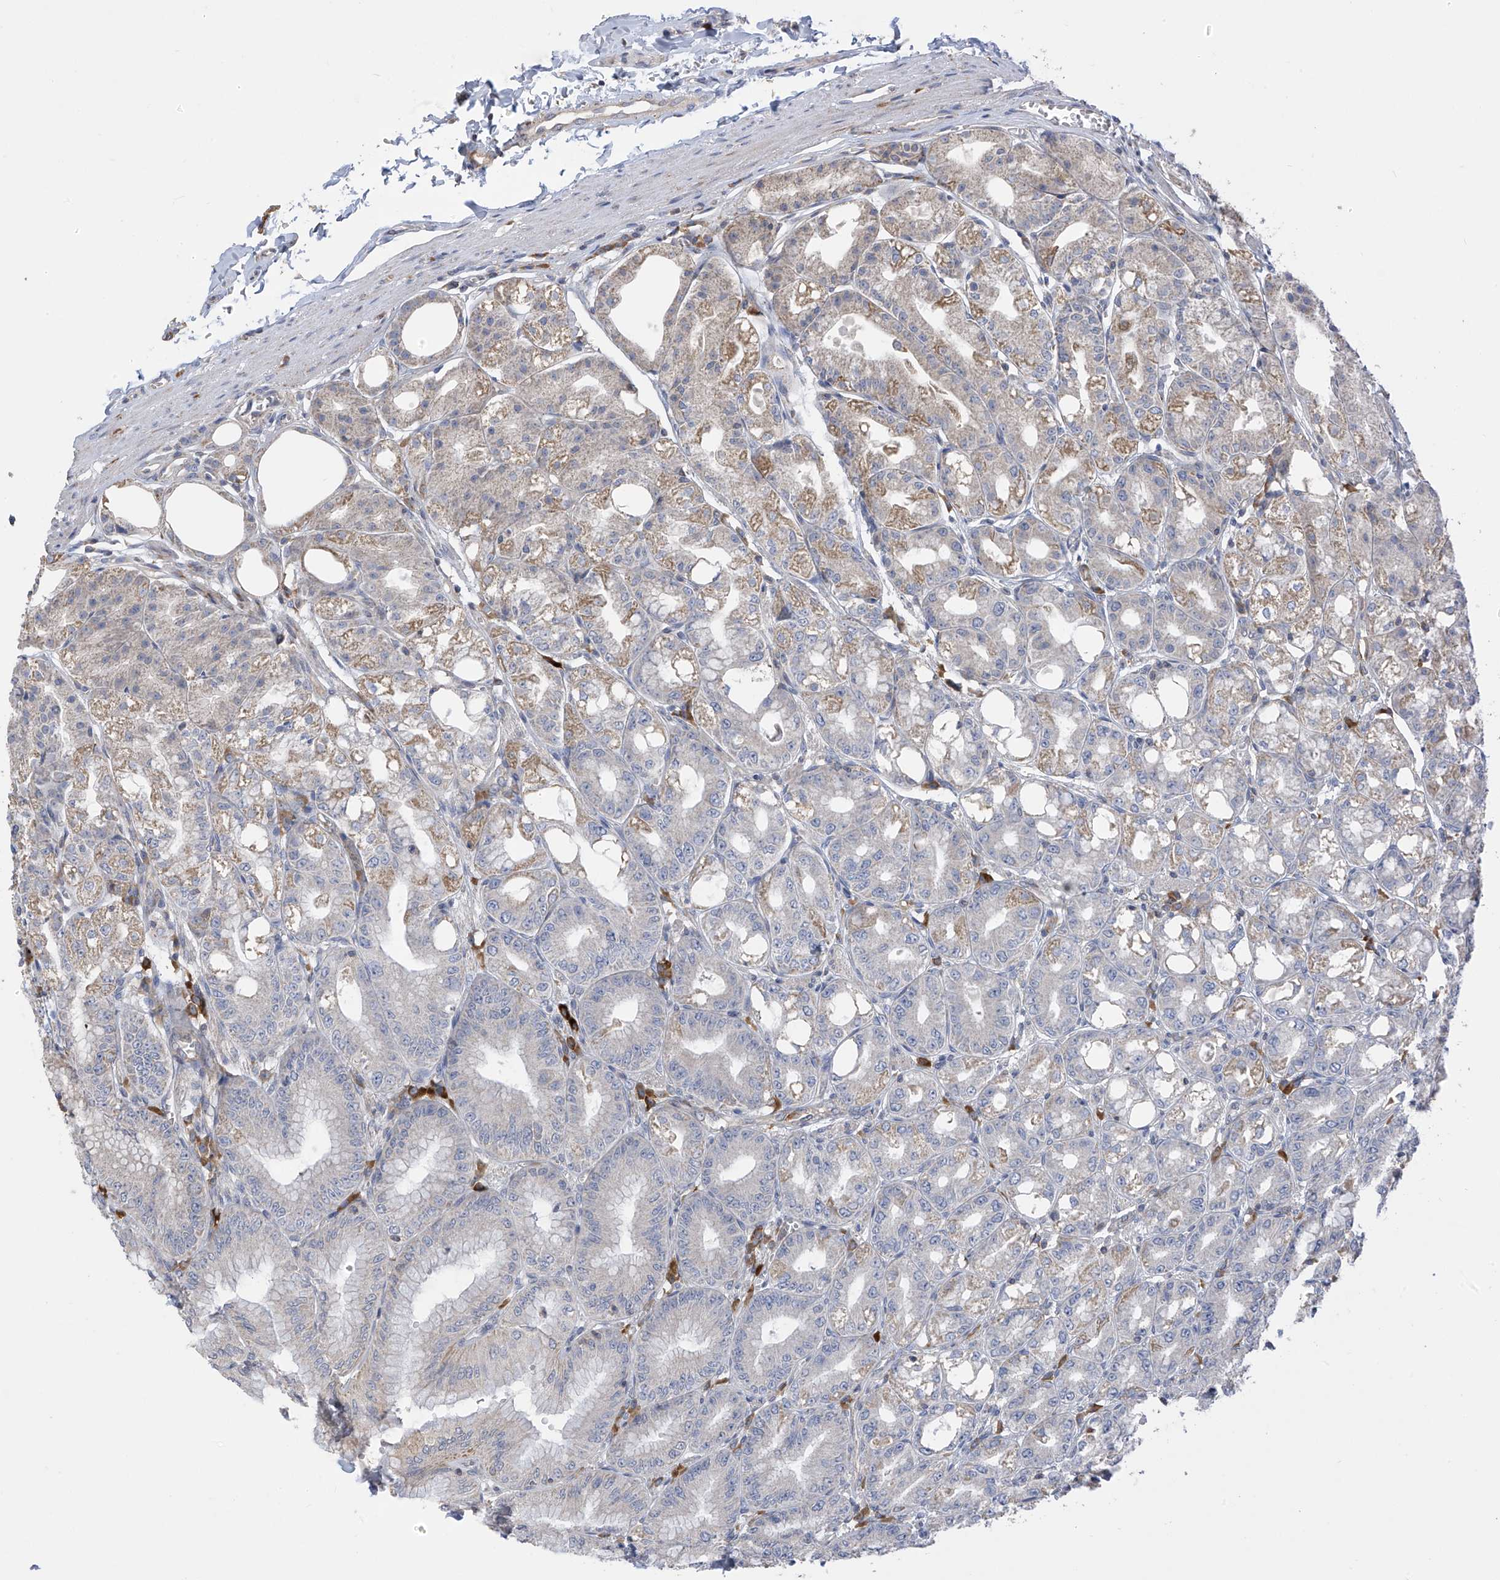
{"staining": {"intensity": "moderate", "quantity": "<25%", "location": "cytoplasmic/membranous"}, "tissue": "stomach", "cell_type": "Glandular cells", "image_type": "normal", "snomed": [{"axis": "morphology", "description": "Normal tissue, NOS"}, {"axis": "topography", "description": "Stomach, lower"}], "caption": "IHC image of normal stomach: human stomach stained using immunohistochemistry reveals low levels of moderate protein expression localized specifically in the cytoplasmic/membranous of glandular cells, appearing as a cytoplasmic/membranous brown color.", "gene": "SLCO4A1", "patient": {"sex": "male", "age": 71}}